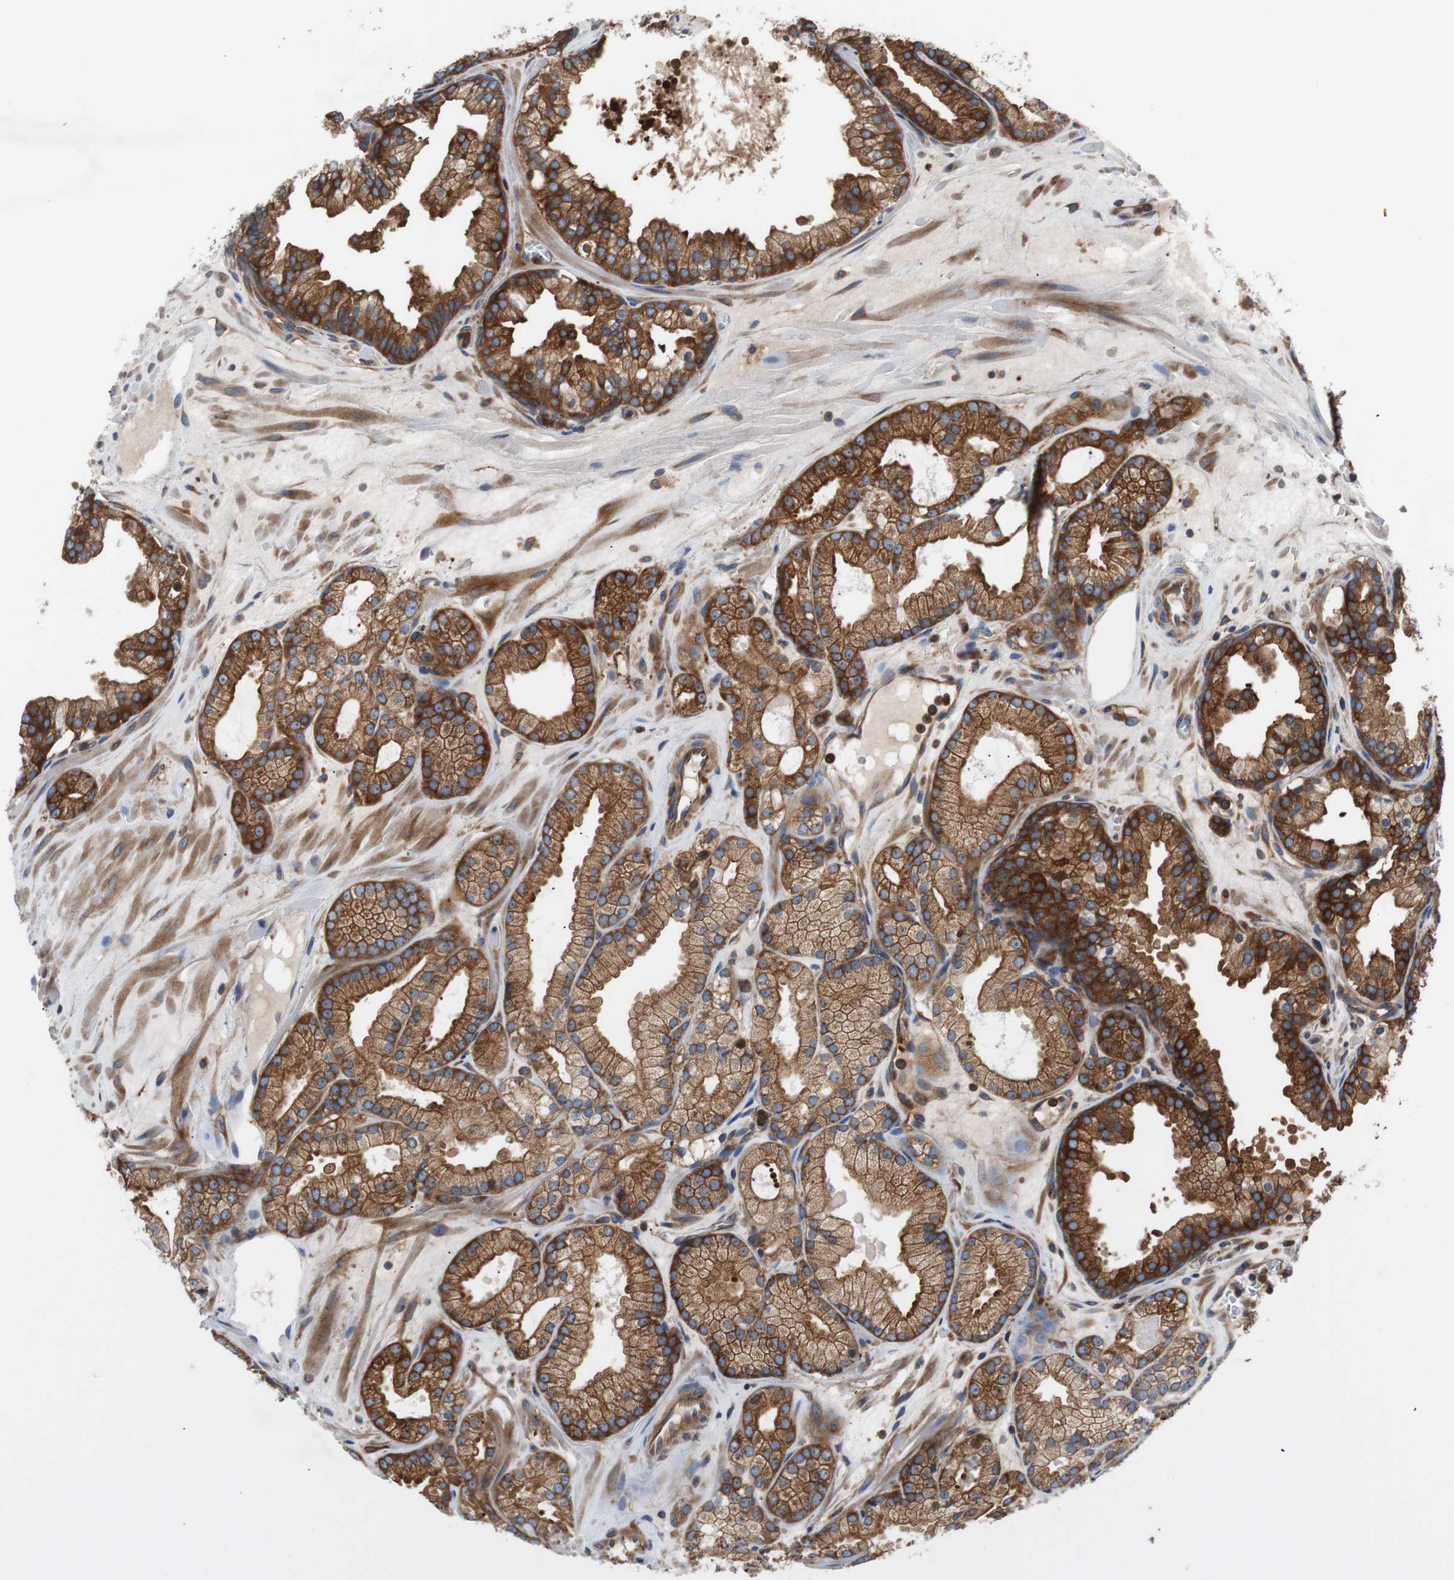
{"staining": {"intensity": "moderate", "quantity": ">75%", "location": "cytoplasmic/membranous"}, "tissue": "prostate cancer", "cell_type": "Tumor cells", "image_type": "cancer", "snomed": [{"axis": "morphology", "description": "Adenocarcinoma, Low grade"}, {"axis": "topography", "description": "Prostate"}], "caption": "DAB (3,3'-diaminobenzidine) immunohistochemical staining of human prostate cancer (low-grade adenocarcinoma) shows moderate cytoplasmic/membranous protein staining in approximately >75% of tumor cells. (IHC, brightfield microscopy, high magnification).", "gene": "GYS1", "patient": {"sex": "male", "age": 57}}